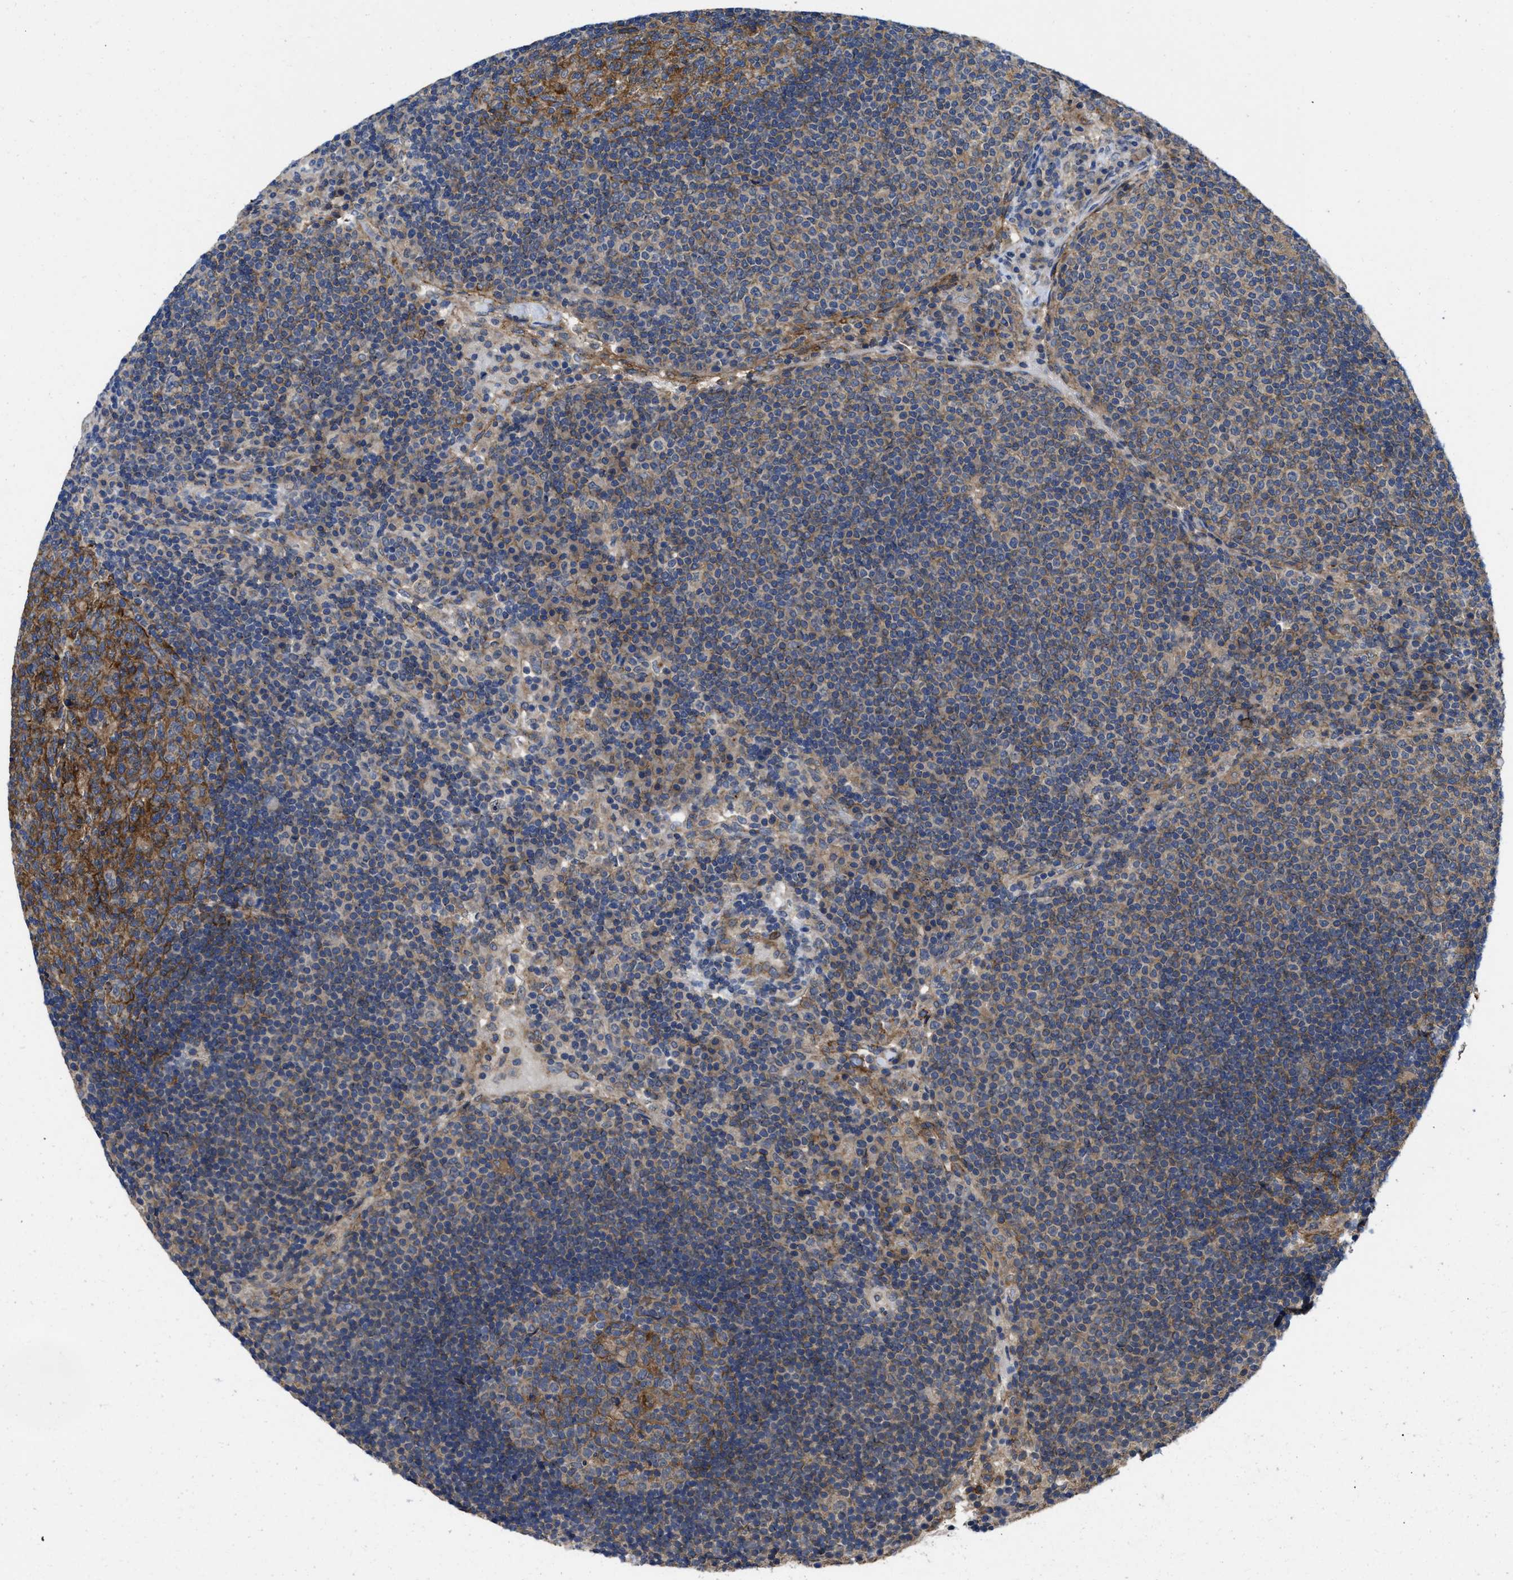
{"staining": {"intensity": "moderate", "quantity": "25%-75%", "location": "cytoplasmic/membranous"}, "tissue": "lymph node", "cell_type": "Germinal center cells", "image_type": "normal", "snomed": [{"axis": "morphology", "description": "Normal tissue, NOS"}, {"axis": "topography", "description": "Lymph node"}], "caption": "Germinal center cells demonstrate medium levels of moderate cytoplasmic/membranous positivity in about 25%-75% of cells in normal lymph node.", "gene": "PKD2", "patient": {"sex": "female", "age": 53}}